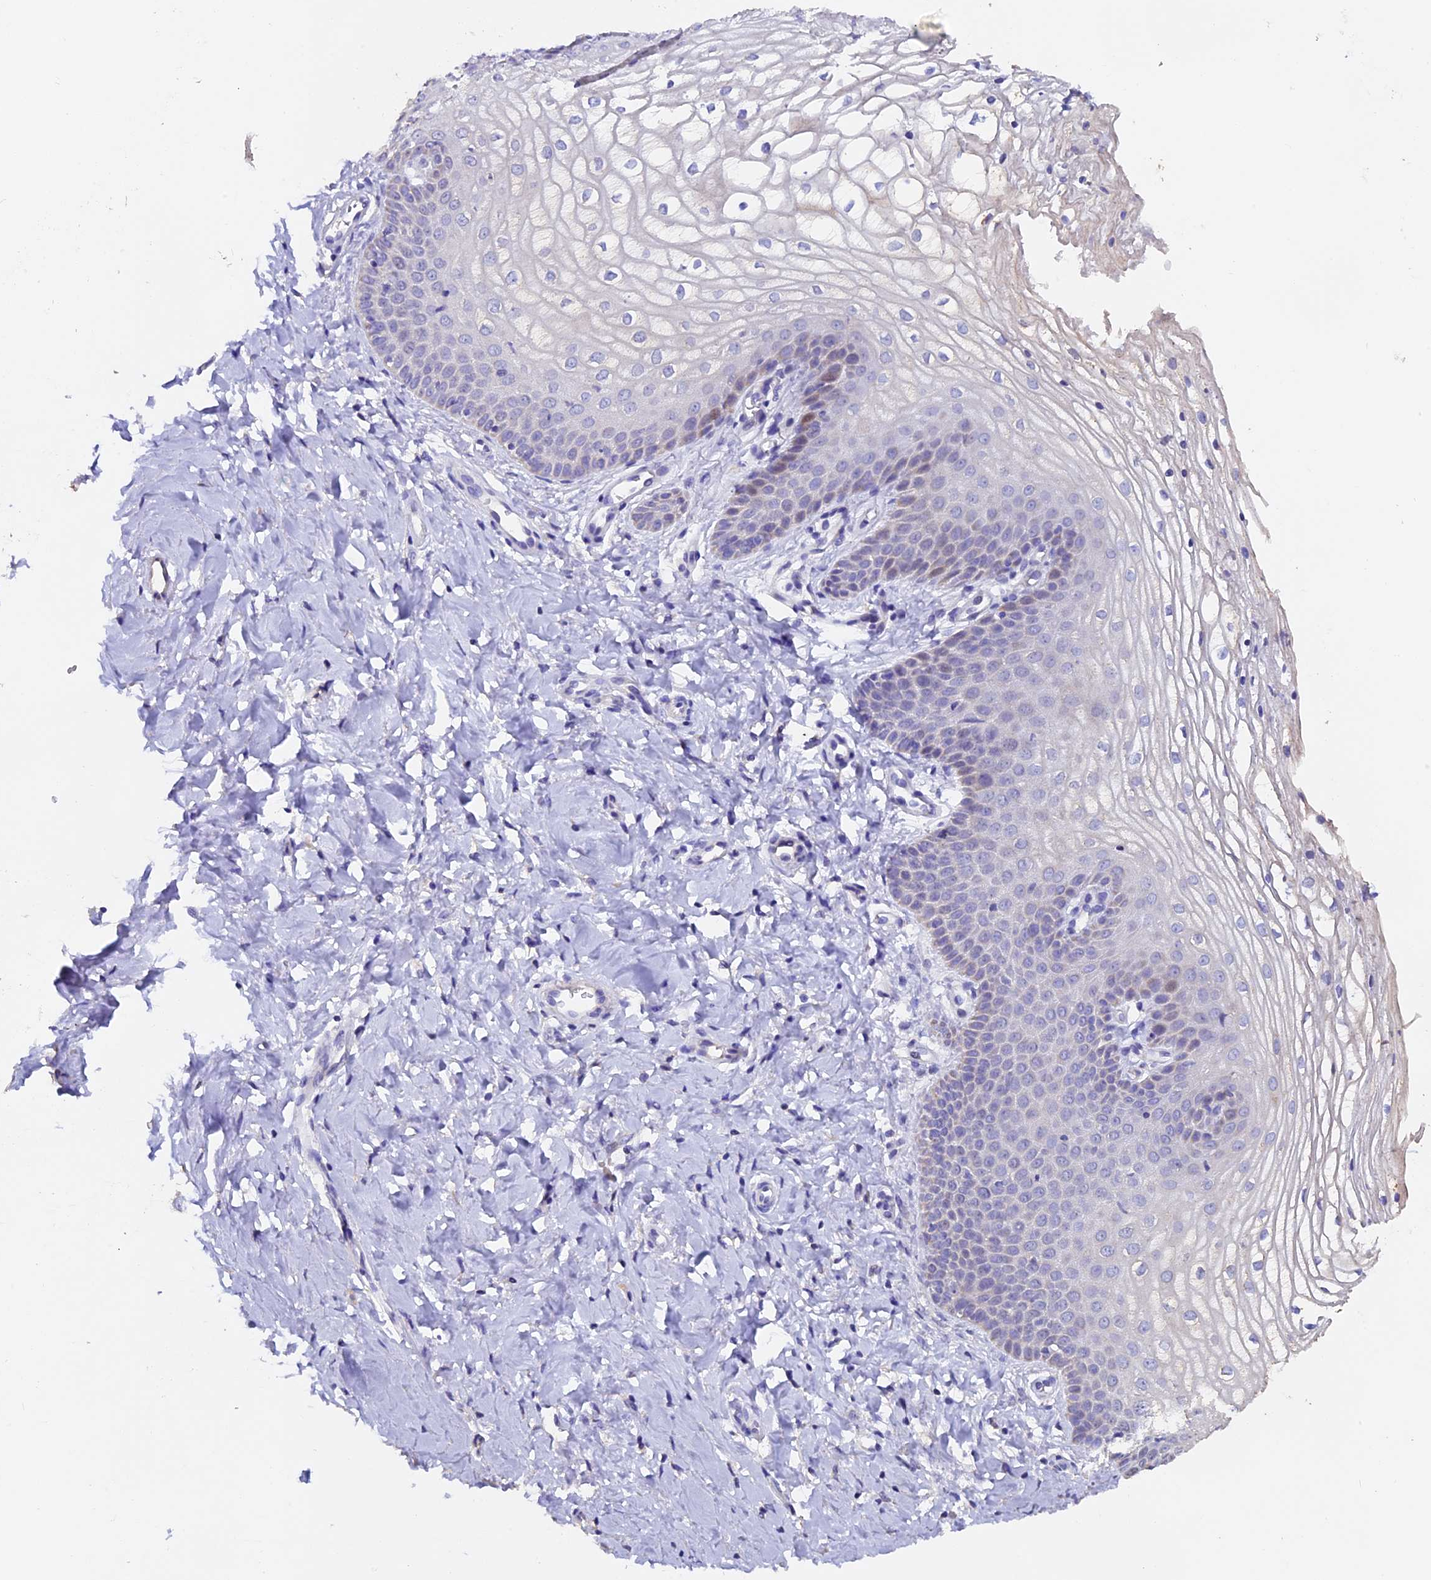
{"staining": {"intensity": "moderate", "quantity": "<25%", "location": "cytoplasmic/membranous"}, "tissue": "vagina", "cell_type": "Squamous epithelial cells", "image_type": "normal", "snomed": [{"axis": "morphology", "description": "Normal tissue, NOS"}, {"axis": "topography", "description": "Vagina"}], "caption": "IHC image of benign vagina: human vagina stained using immunohistochemistry shows low levels of moderate protein expression localized specifically in the cytoplasmic/membranous of squamous epithelial cells, appearing as a cytoplasmic/membranous brown color.", "gene": "FBXW9", "patient": {"sex": "female", "age": 68}}